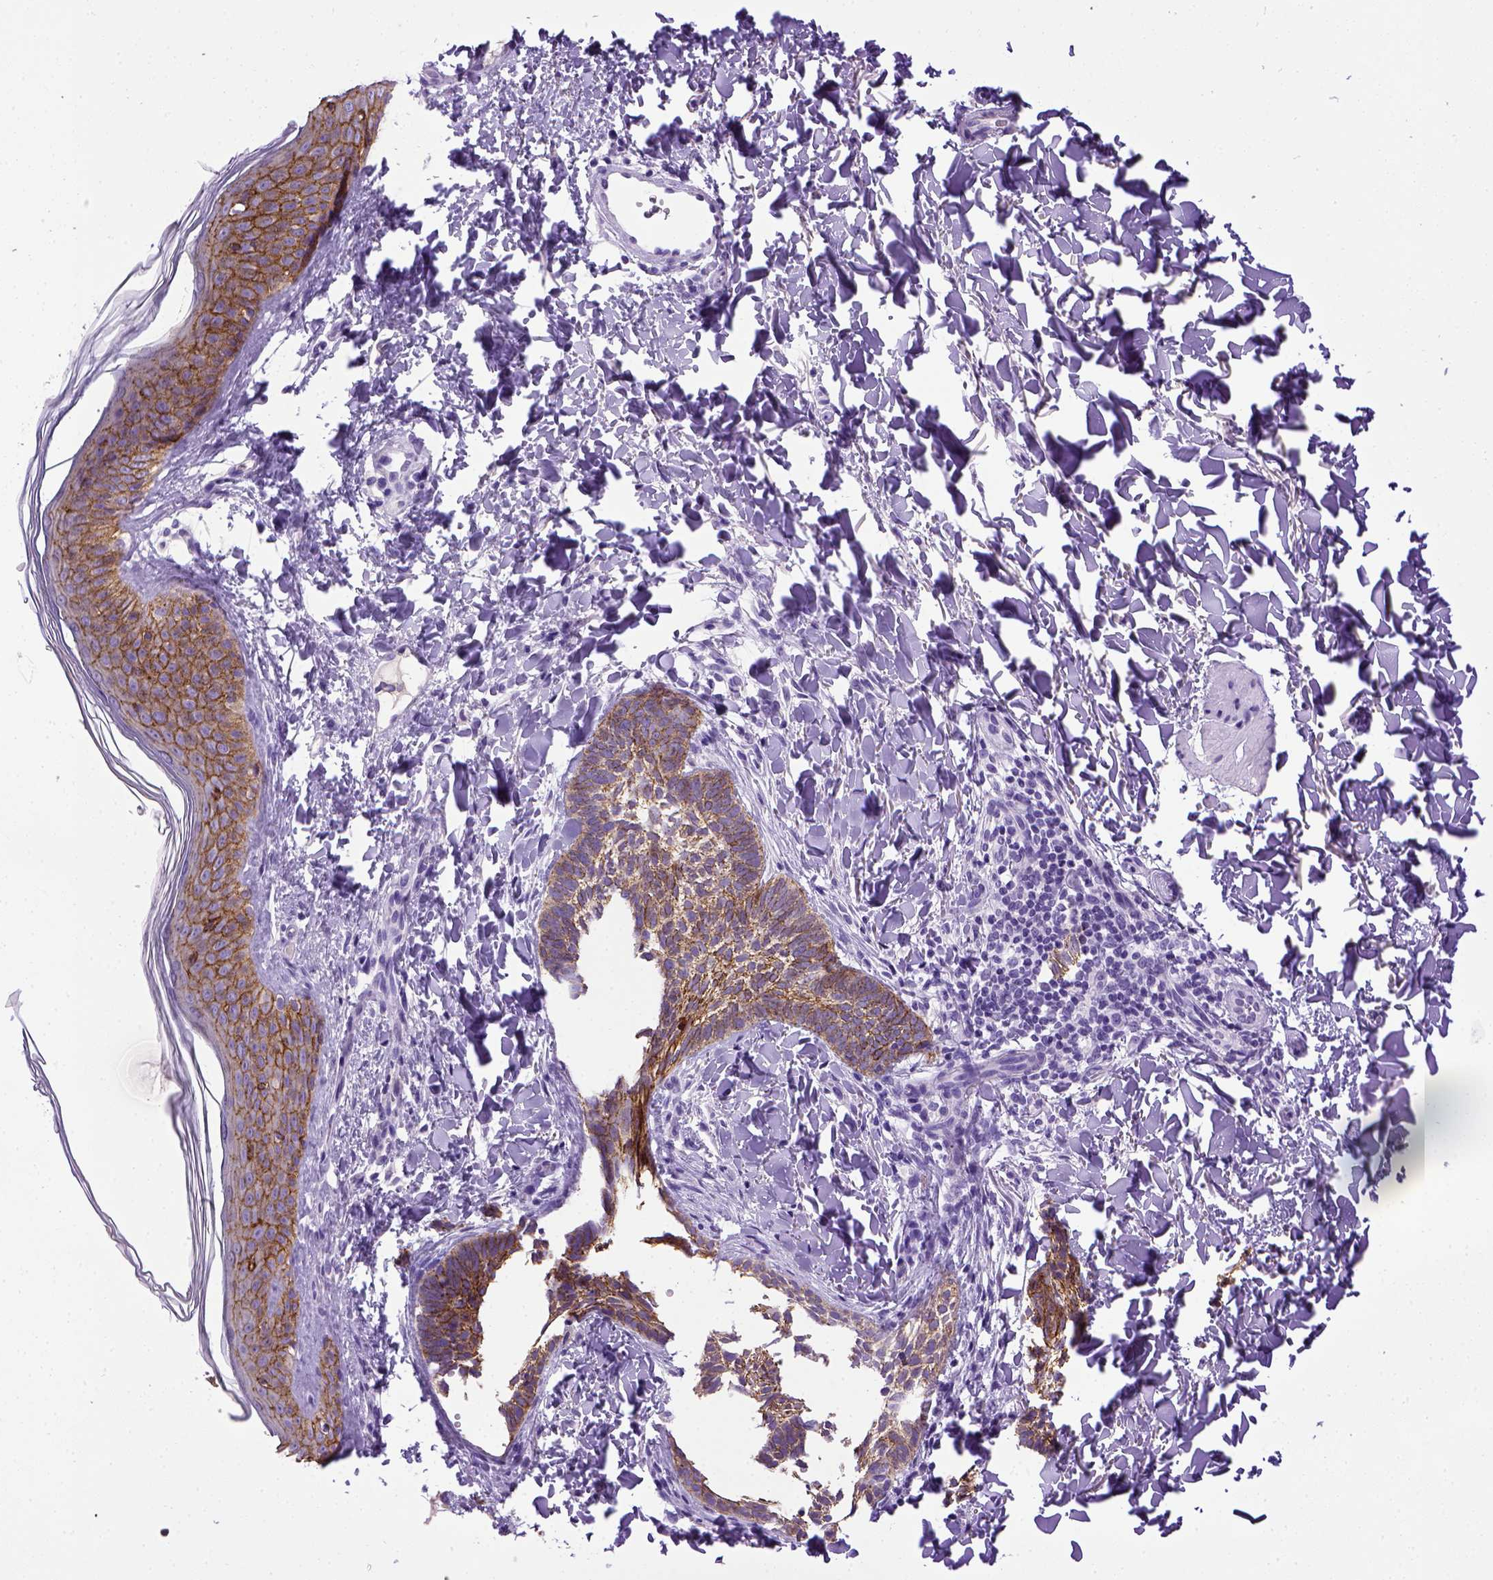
{"staining": {"intensity": "moderate", "quantity": ">75%", "location": "cytoplasmic/membranous"}, "tissue": "skin cancer", "cell_type": "Tumor cells", "image_type": "cancer", "snomed": [{"axis": "morphology", "description": "Normal tissue, NOS"}, {"axis": "morphology", "description": "Basal cell carcinoma"}, {"axis": "topography", "description": "Skin"}], "caption": "Immunohistochemistry histopathology image of neoplastic tissue: skin basal cell carcinoma stained using IHC reveals medium levels of moderate protein expression localized specifically in the cytoplasmic/membranous of tumor cells, appearing as a cytoplasmic/membranous brown color.", "gene": "CDH1", "patient": {"sex": "male", "age": 46}}